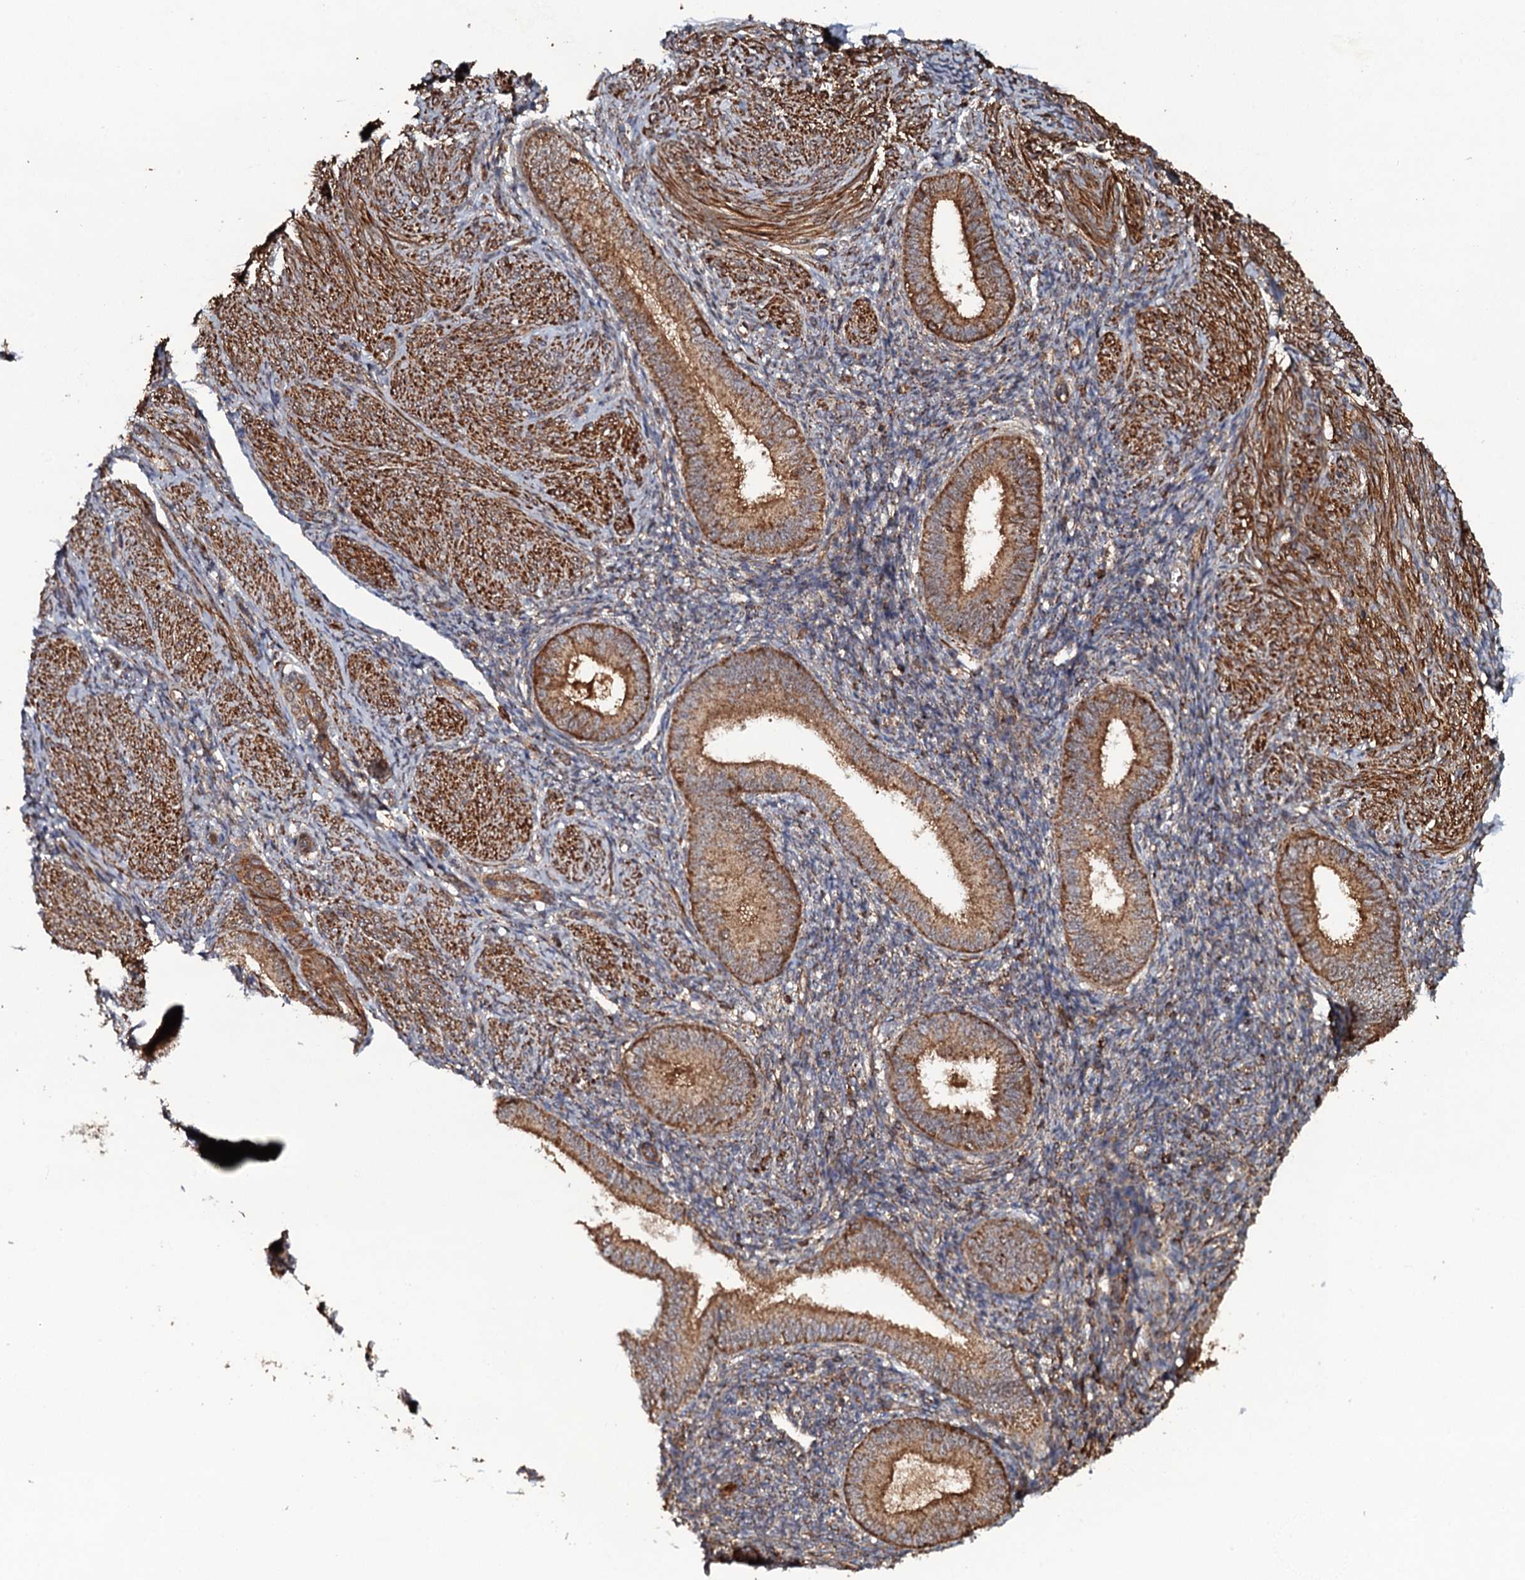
{"staining": {"intensity": "weak", "quantity": "25%-75%", "location": "cytoplasmic/membranous"}, "tissue": "endometrium", "cell_type": "Cells in endometrial stroma", "image_type": "normal", "snomed": [{"axis": "morphology", "description": "Normal tissue, NOS"}, {"axis": "topography", "description": "Uterus"}, {"axis": "topography", "description": "Endometrium"}], "caption": "Brown immunohistochemical staining in normal human endometrium shows weak cytoplasmic/membranous expression in approximately 25%-75% of cells in endometrial stroma. (DAB (3,3'-diaminobenzidine) IHC, brown staining for protein, blue staining for nuclei).", "gene": "VWA8", "patient": {"sex": "female", "age": 48}}